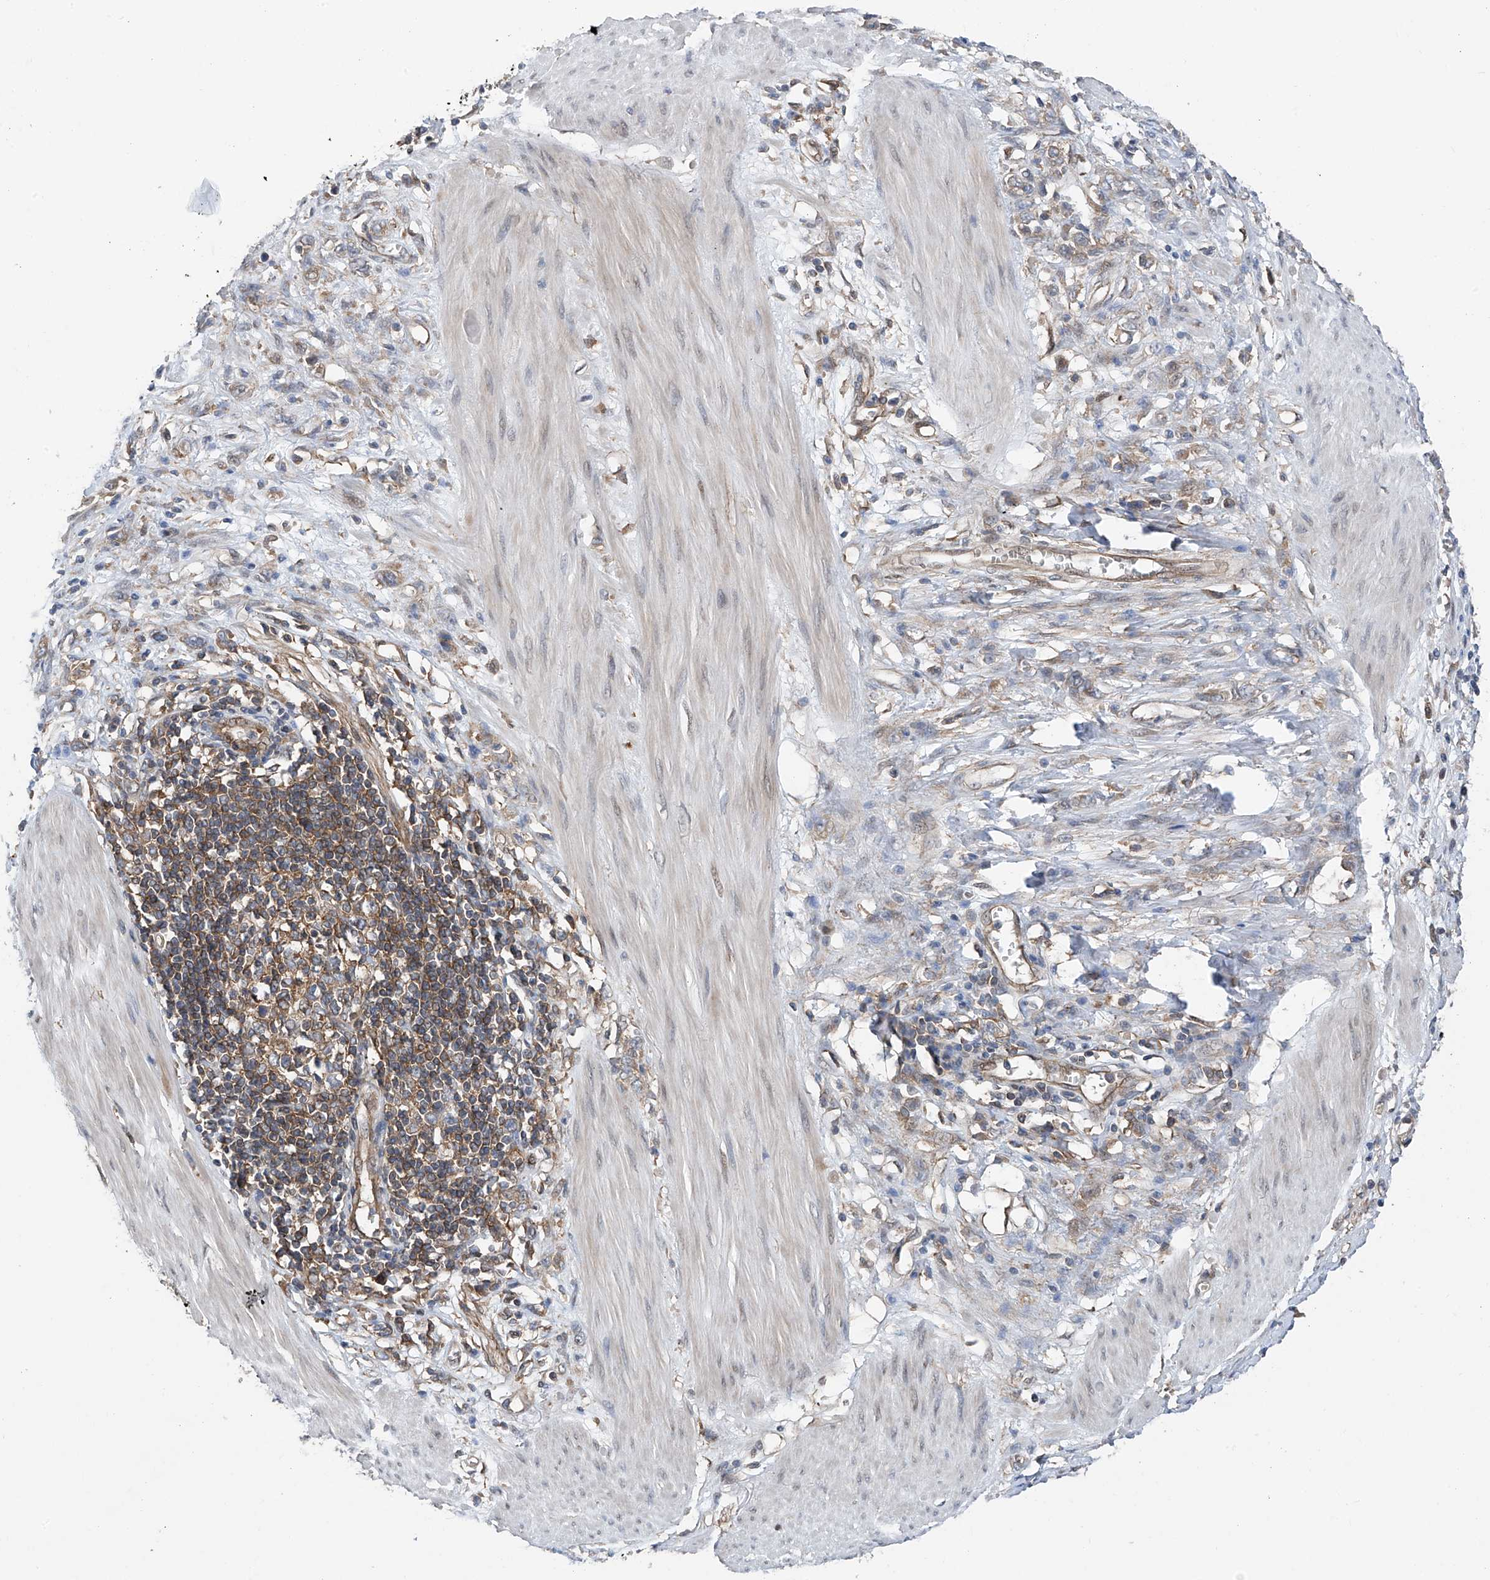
{"staining": {"intensity": "weak", "quantity": "<25%", "location": "cytoplasmic/membranous"}, "tissue": "stomach cancer", "cell_type": "Tumor cells", "image_type": "cancer", "snomed": [{"axis": "morphology", "description": "Adenocarcinoma, NOS"}, {"axis": "topography", "description": "Stomach"}], "caption": "This is an IHC photomicrograph of human stomach cancer. There is no positivity in tumor cells.", "gene": "CHPF", "patient": {"sex": "female", "age": 76}}